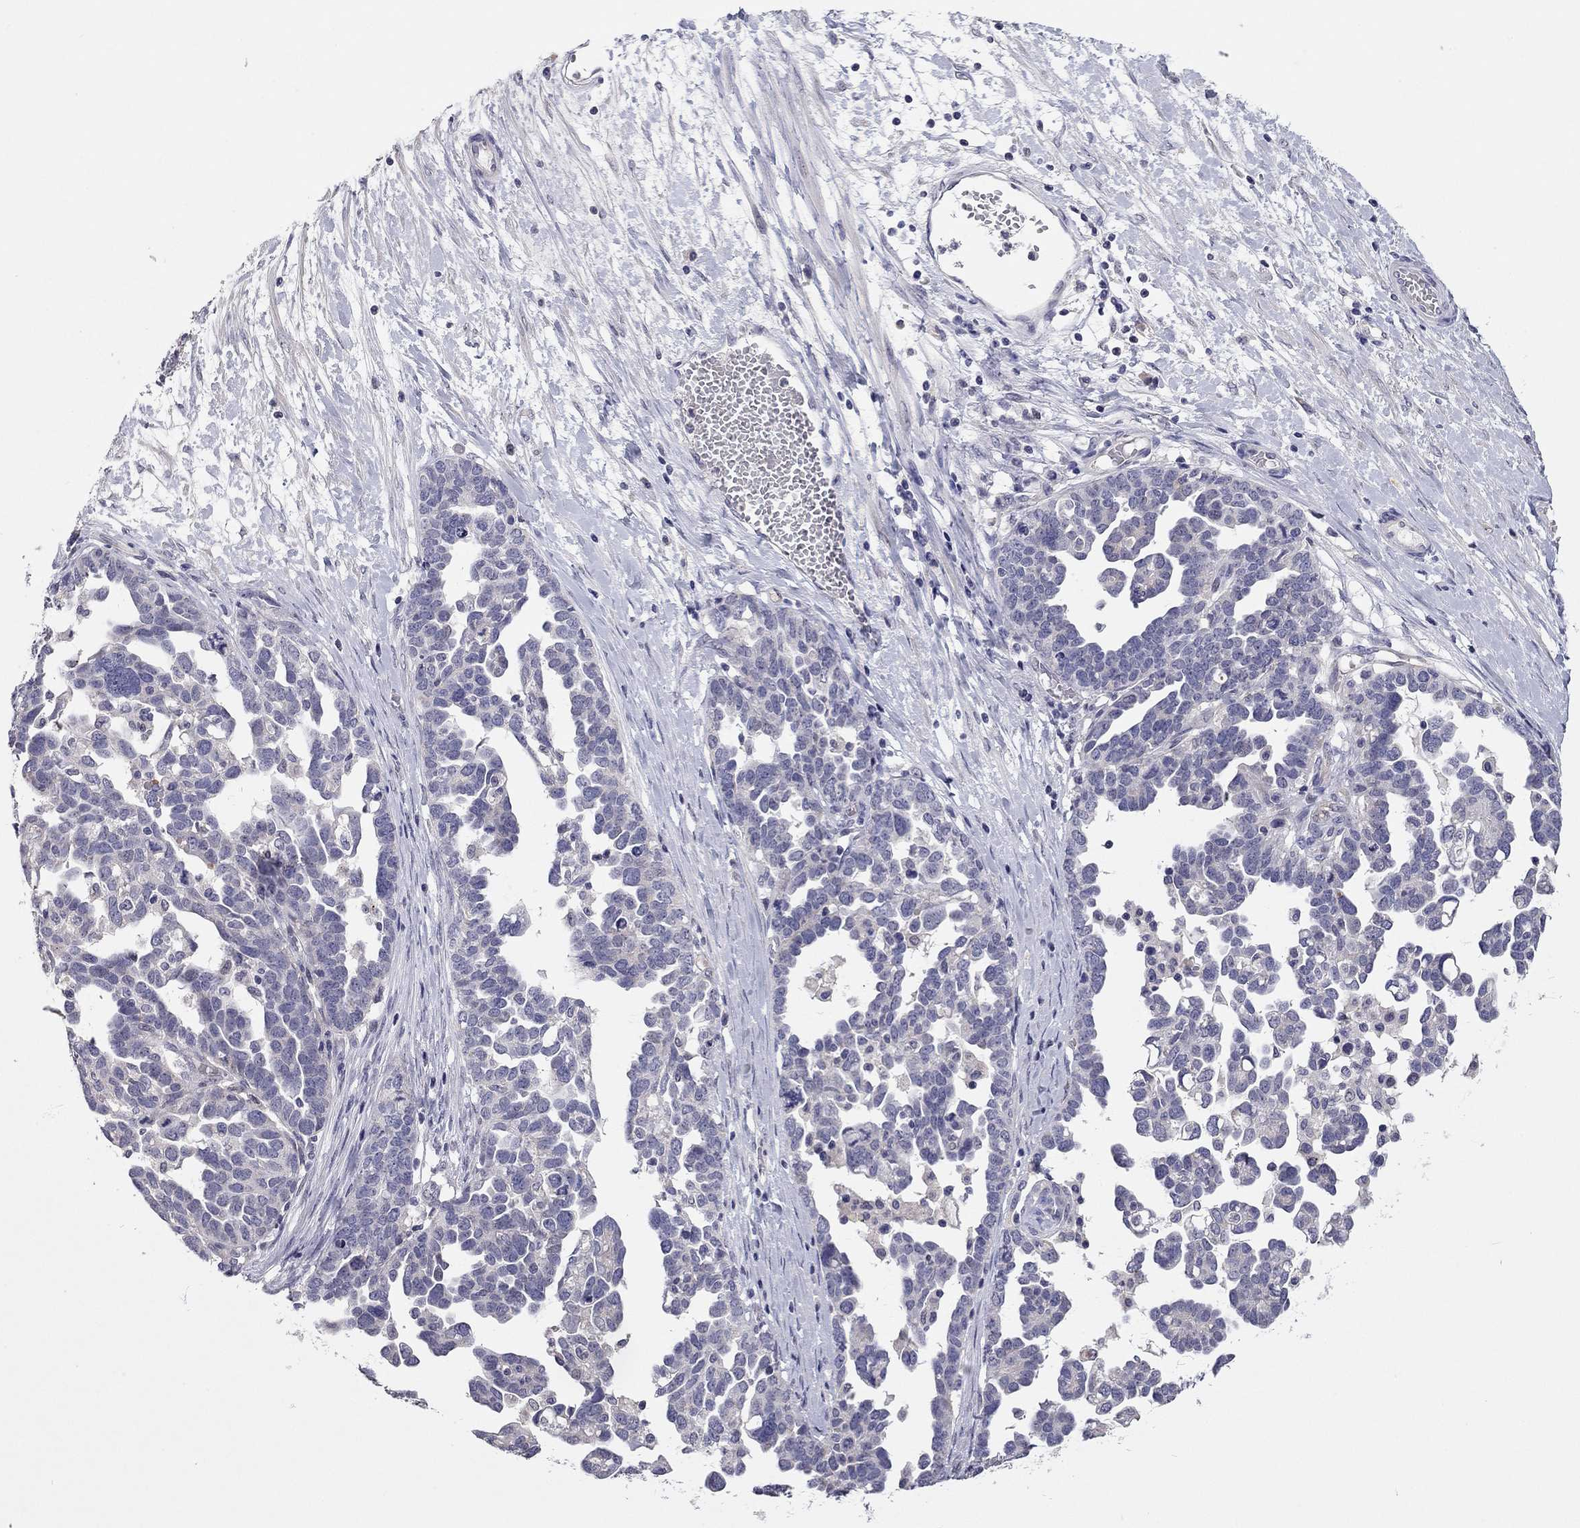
{"staining": {"intensity": "negative", "quantity": "none", "location": "none"}, "tissue": "ovarian cancer", "cell_type": "Tumor cells", "image_type": "cancer", "snomed": [{"axis": "morphology", "description": "Cystadenocarcinoma, serous, NOS"}, {"axis": "topography", "description": "Ovary"}], "caption": "IHC of human ovarian cancer (serous cystadenocarcinoma) shows no staining in tumor cells.", "gene": "SCARB1", "patient": {"sex": "female", "age": 54}}